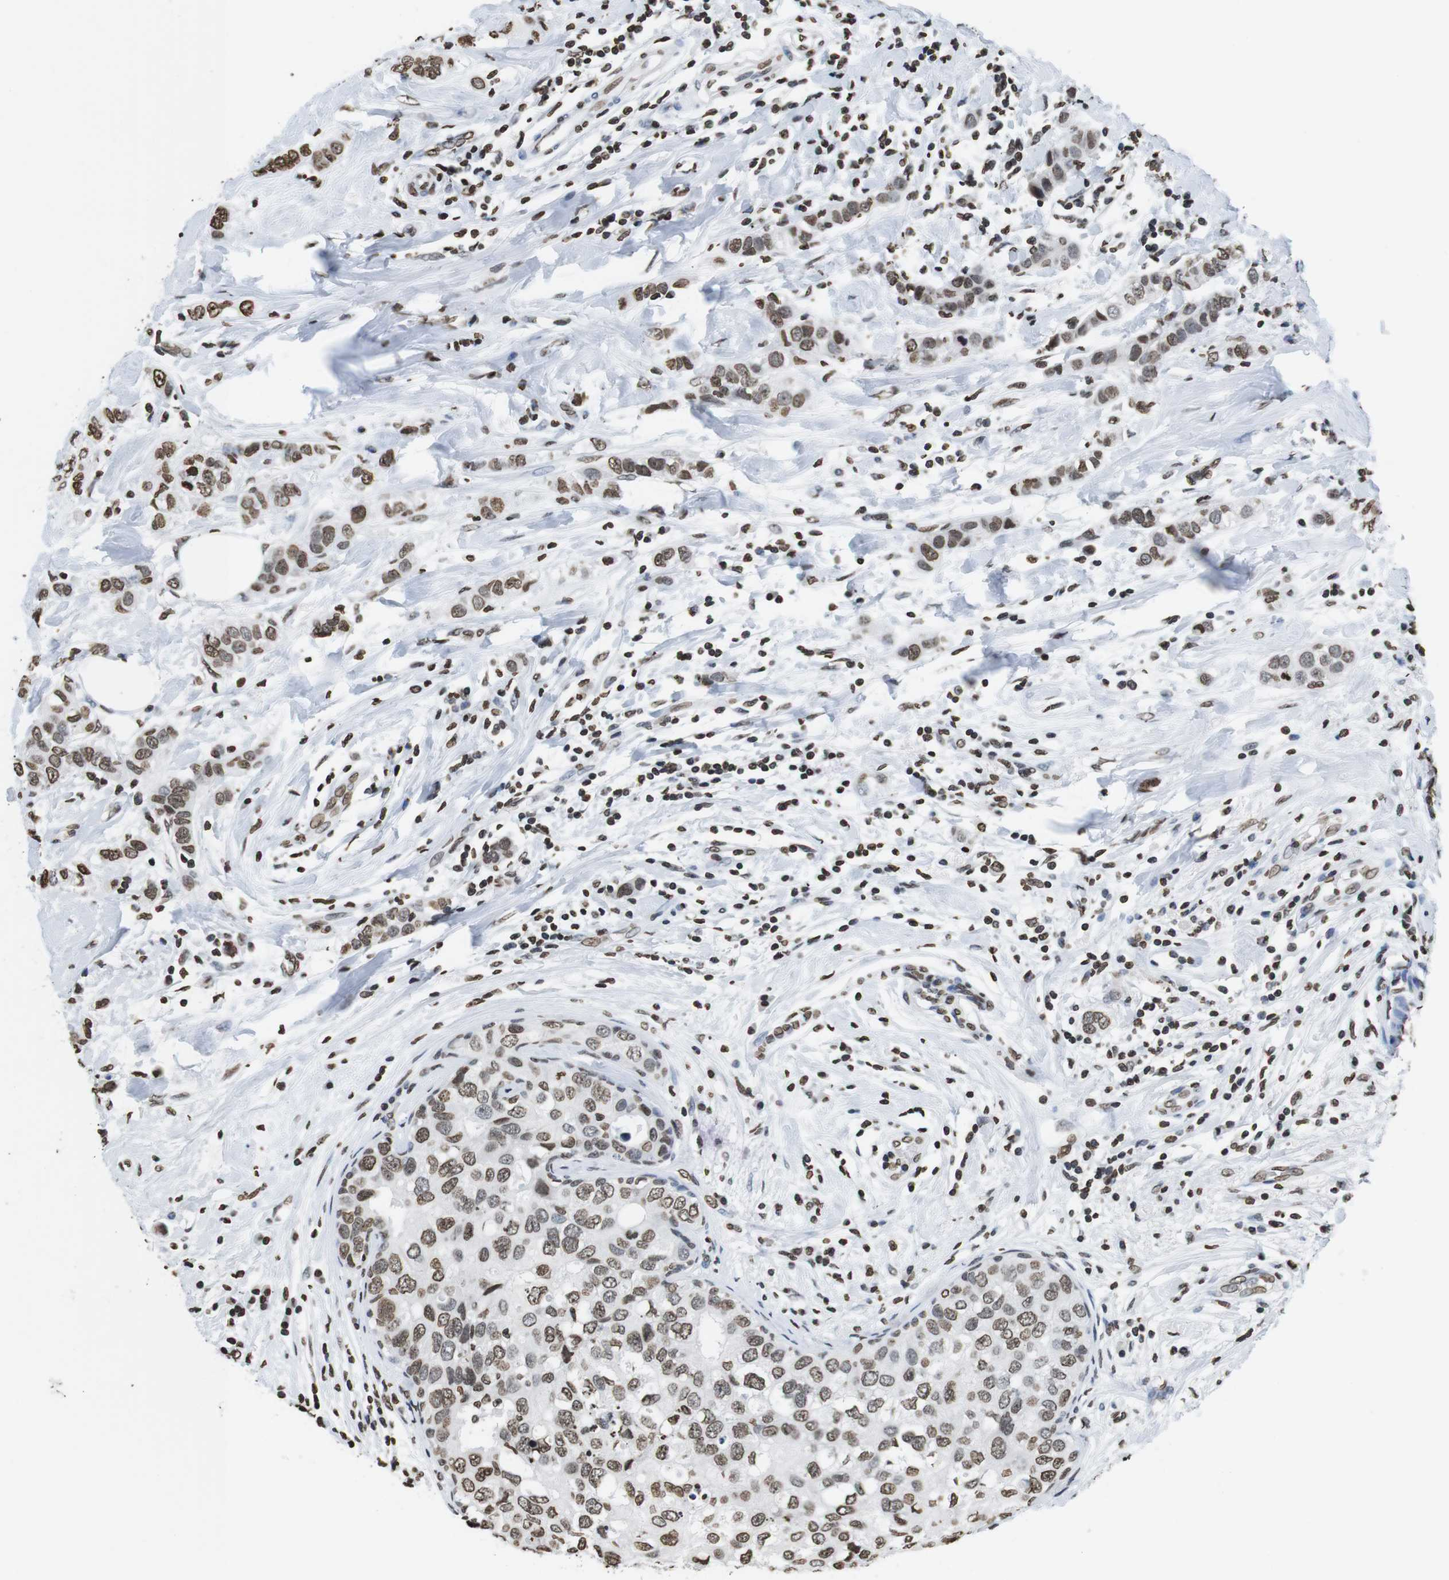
{"staining": {"intensity": "moderate", "quantity": ">75%", "location": "nuclear"}, "tissue": "breast cancer", "cell_type": "Tumor cells", "image_type": "cancer", "snomed": [{"axis": "morphology", "description": "Duct carcinoma"}, {"axis": "topography", "description": "Breast"}], "caption": "Moderate nuclear positivity is seen in approximately >75% of tumor cells in breast infiltrating ductal carcinoma.", "gene": "BSX", "patient": {"sex": "female", "age": 50}}